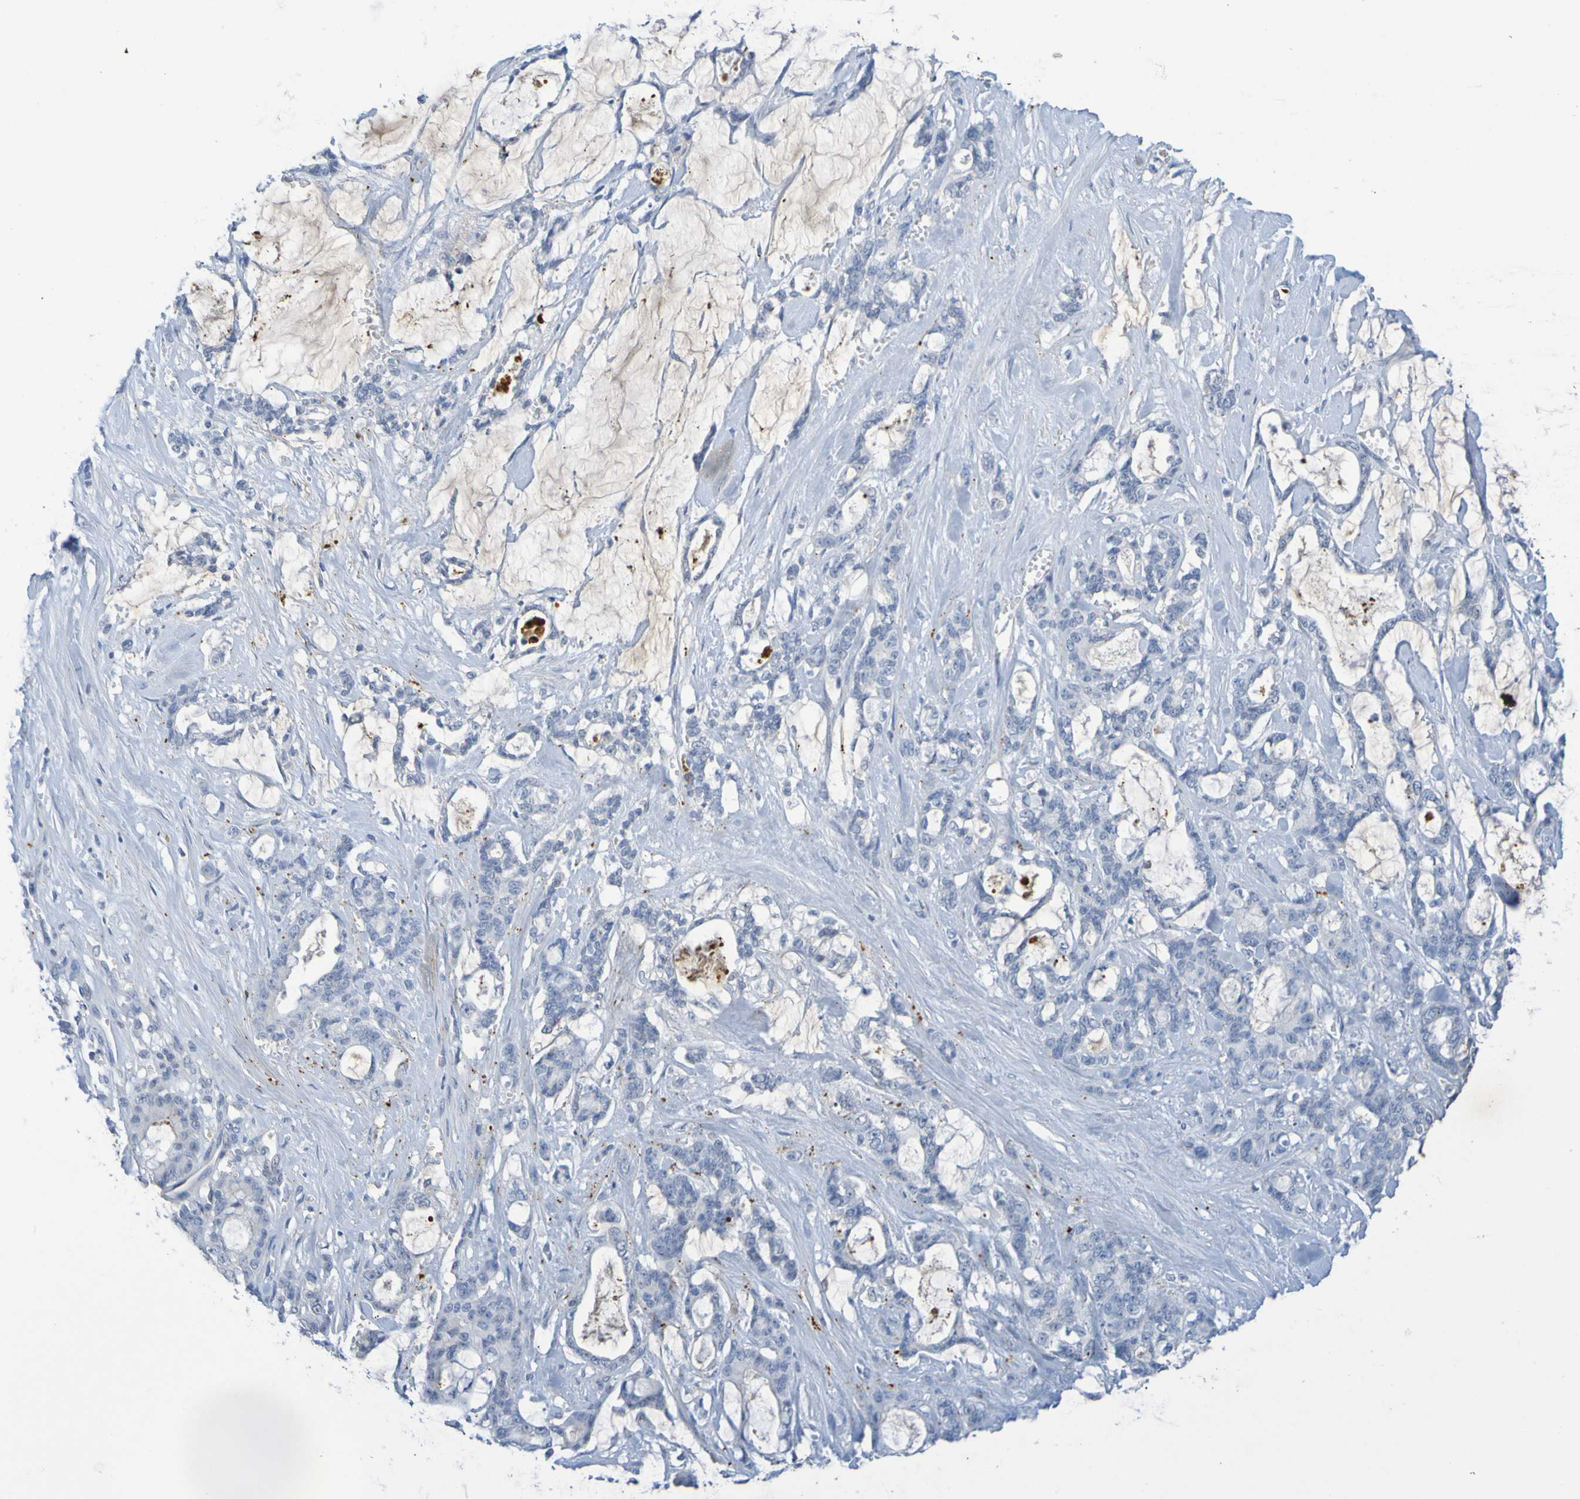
{"staining": {"intensity": "negative", "quantity": "none", "location": "none"}, "tissue": "pancreatic cancer", "cell_type": "Tumor cells", "image_type": "cancer", "snomed": [{"axis": "morphology", "description": "Adenocarcinoma, NOS"}, {"axis": "topography", "description": "Pancreas"}], "caption": "There is no significant staining in tumor cells of adenocarcinoma (pancreatic). (DAB (3,3'-diaminobenzidine) immunohistochemistry visualized using brightfield microscopy, high magnification).", "gene": "IL10", "patient": {"sex": "female", "age": 73}}